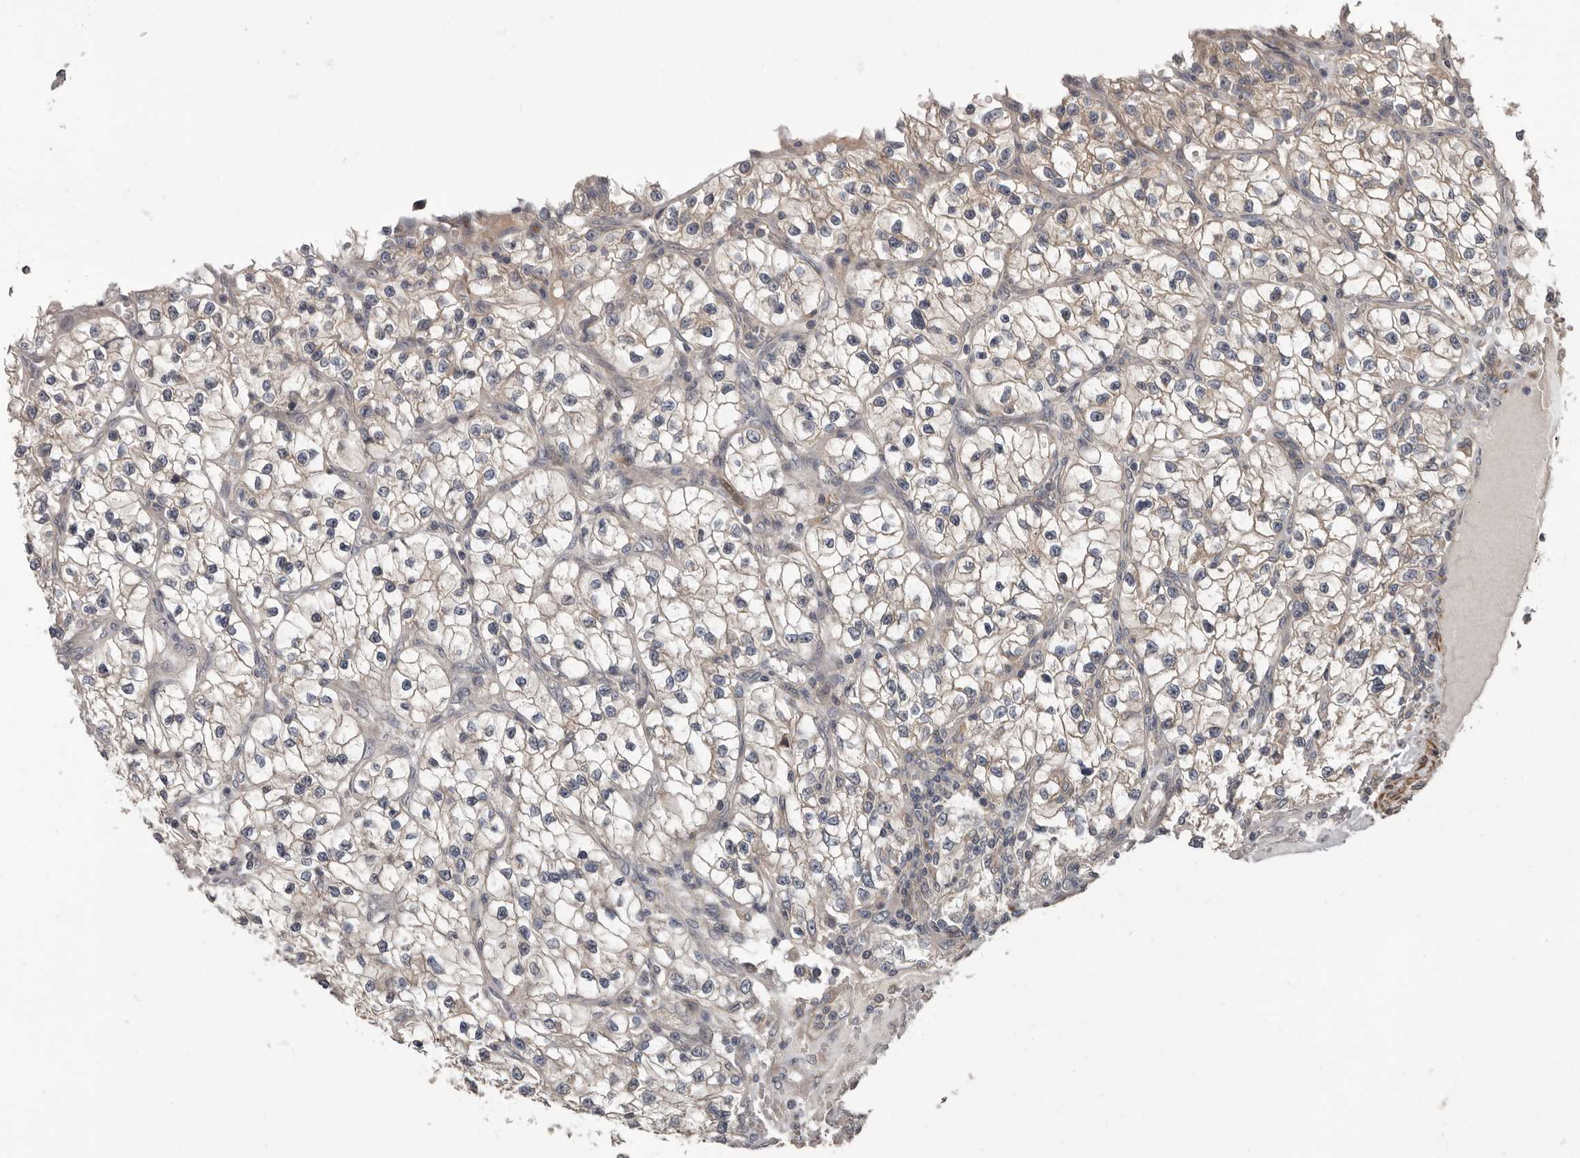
{"staining": {"intensity": "negative", "quantity": "none", "location": "none"}, "tissue": "renal cancer", "cell_type": "Tumor cells", "image_type": "cancer", "snomed": [{"axis": "morphology", "description": "Adenocarcinoma, NOS"}, {"axis": "topography", "description": "Kidney"}], "caption": "Renal cancer was stained to show a protein in brown. There is no significant expression in tumor cells. The staining is performed using DAB brown chromogen with nuclei counter-stained in using hematoxylin.", "gene": "FGFR4", "patient": {"sex": "female", "age": 57}}